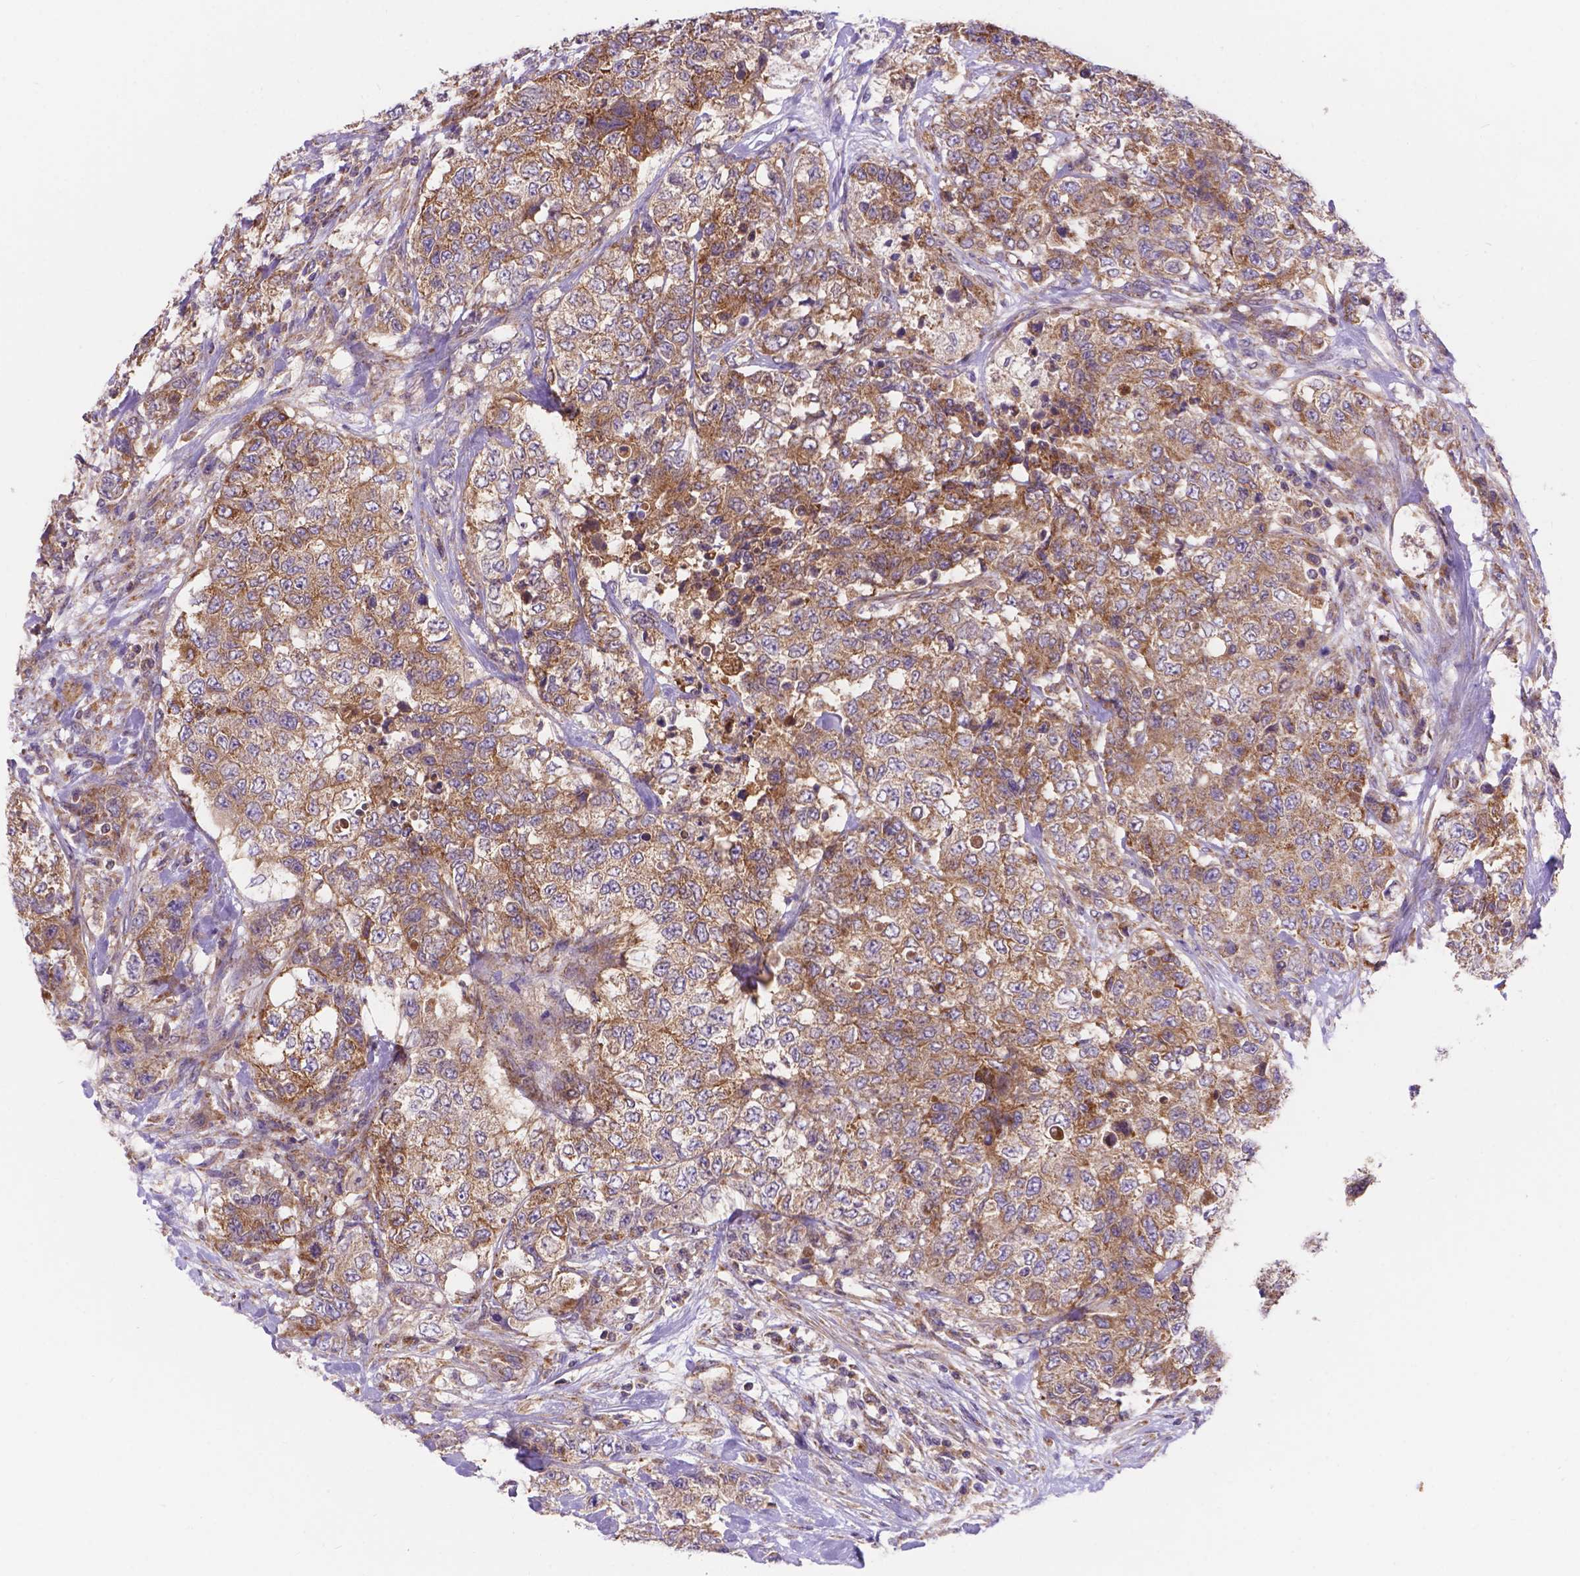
{"staining": {"intensity": "moderate", "quantity": ">75%", "location": "cytoplasmic/membranous"}, "tissue": "urothelial cancer", "cell_type": "Tumor cells", "image_type": "cancer", "snomed": [{"axis": "morphology", "description": "Urothelial carcinoma, High grade"}, {"axis": "topography", "description": "Urinary bladder"}], "caption": "Protein analysis of urothelial cancer tissue reveals moderate cytoplasmic/membranous staining in approximately >75% of tumor cells. The staining was performed using DAB to visualize the protein expression in brown, while the nuclei were stained in blue with hematoxylin (Magnification: 20x).", "gene": "AK3", "patient": {"sex": "female", "age": 78}}